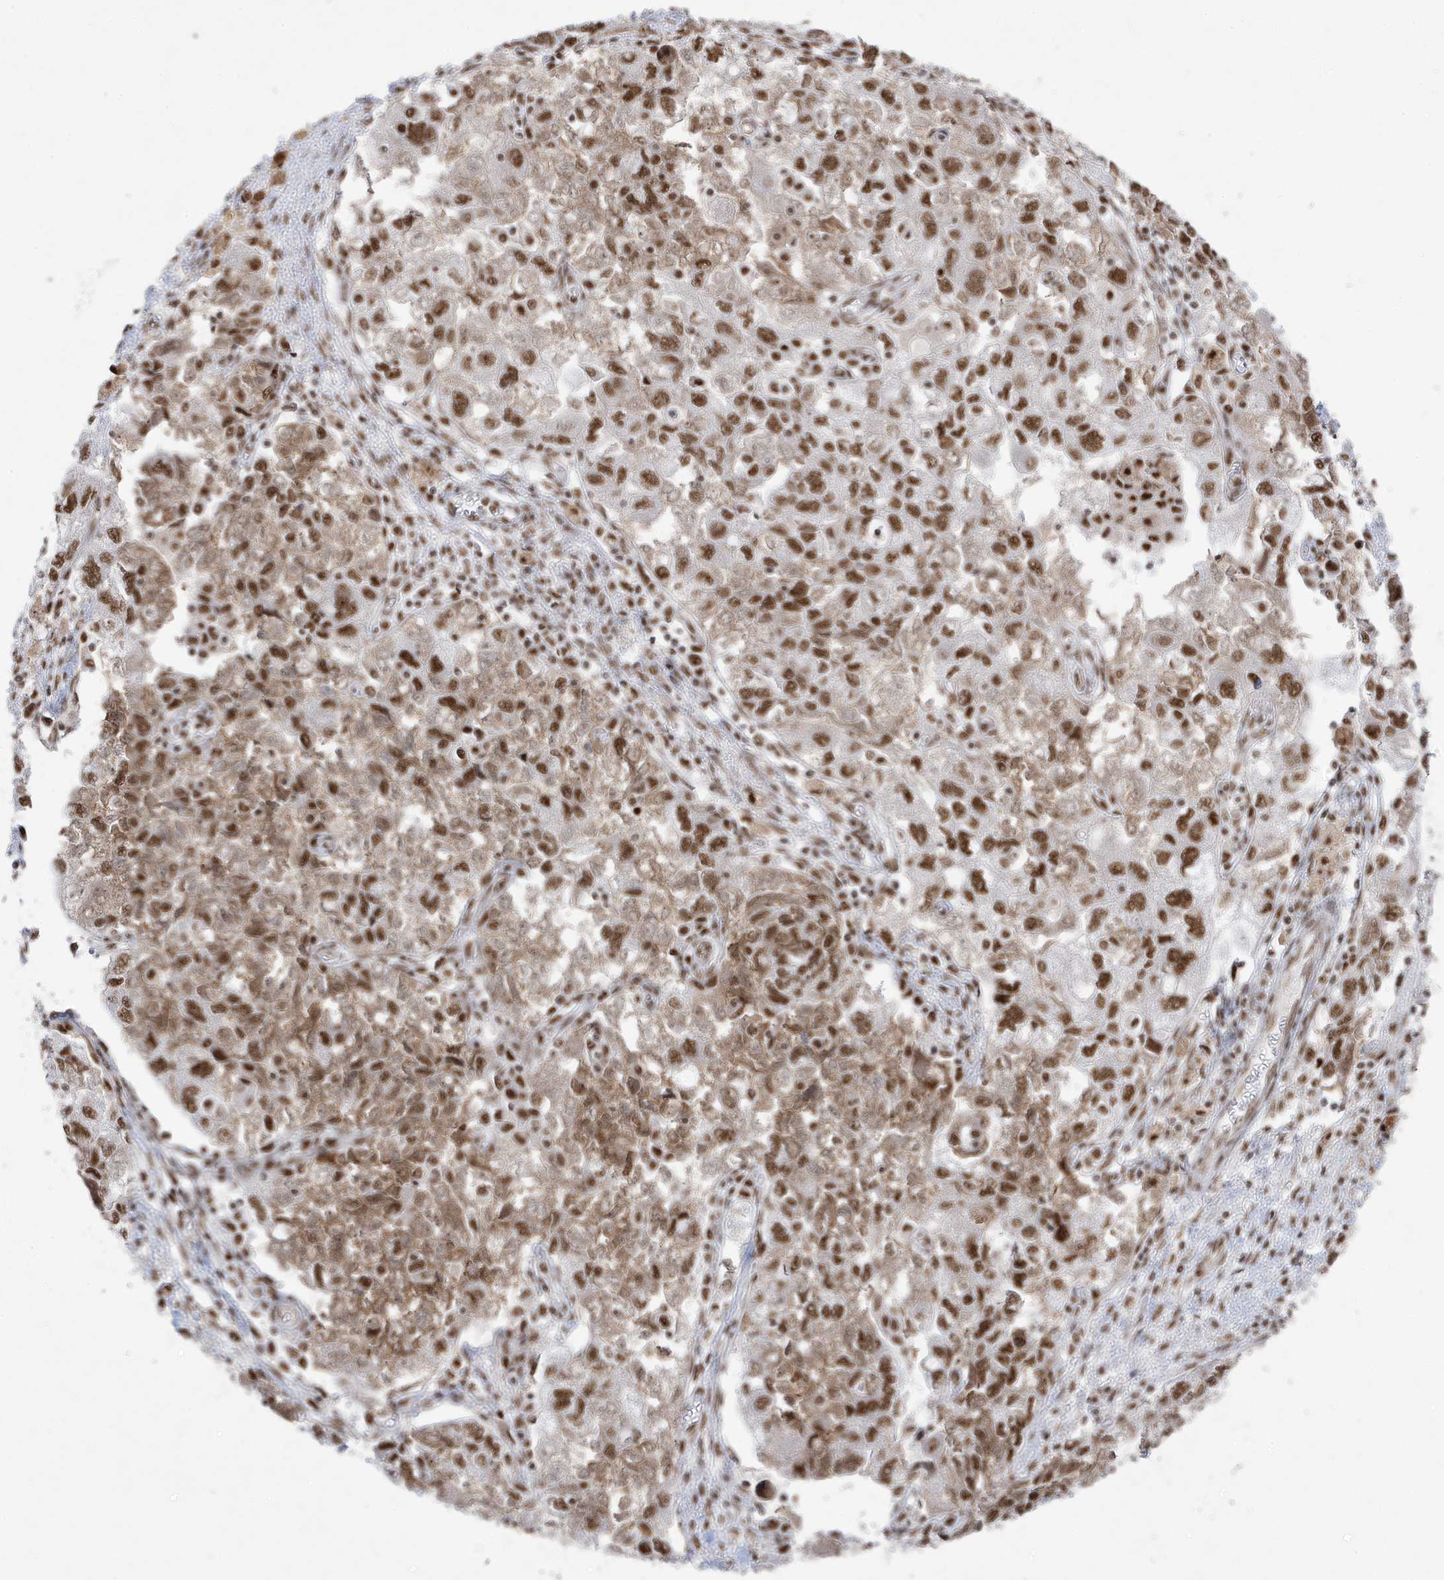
{"staining": {"intensity": "strong", "quantity": ">75%", "location": "nuclear"}, "tissue": "ovarian cancer", "cell_type": "Tumor cells", "image_type": "cancer", "snomed": [{"axis": "morphology", "description": "Carcinoma, NOS"}, {"axis": "morphology", "description": "Cystadenocarcinoma, serous, NOS"}, {"axis": "topography", "description": "Ovary"}], "caption": "Ovarian cancer stained with a brown dye displays strong nuclear positive positivity in about >75% of tumor cells.", "gene": "MTREX", "patient": {"sex": "female", "age": 69}}